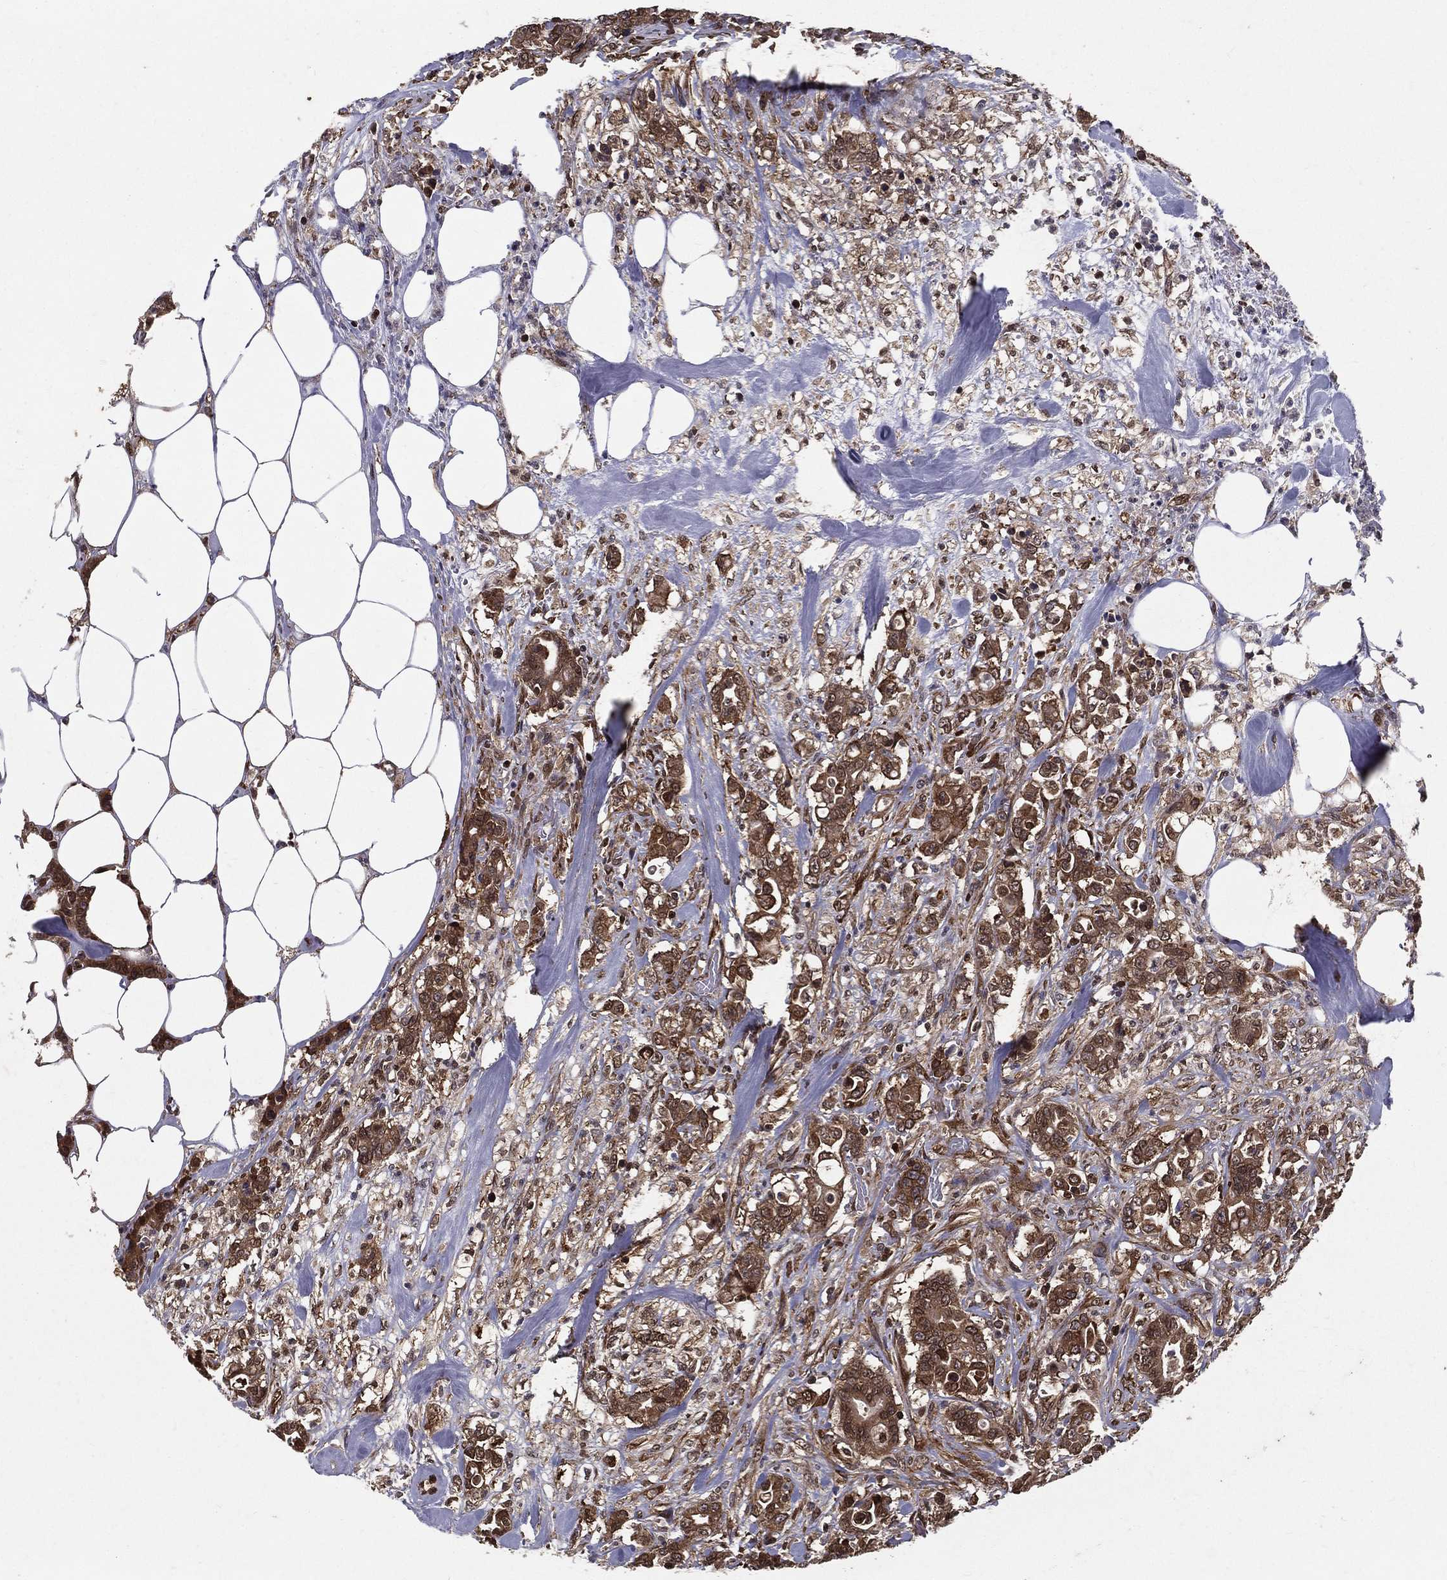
{"staining": {"intensity": "moderate", "quantity": ">75%", "location": "cytoplasmic/membranous"}, "tissue": "colorectal cancer", "cell_type": "Tumor cells", "image_type": "cancer", "snomed": [{"axis": "morphology", "description": "Adenocarcinoma, NOS"}, {"axis": "topography", "description": "Colon"}], "caption": "A photomicrograph of human adenocarcinoma (colorectal) stained for a protein demonstrates moderate cytoplasmic/membranous brown staining in tumor cells.", "gene": "CERS2", "patient": {"sex": "female", "age": 69}}